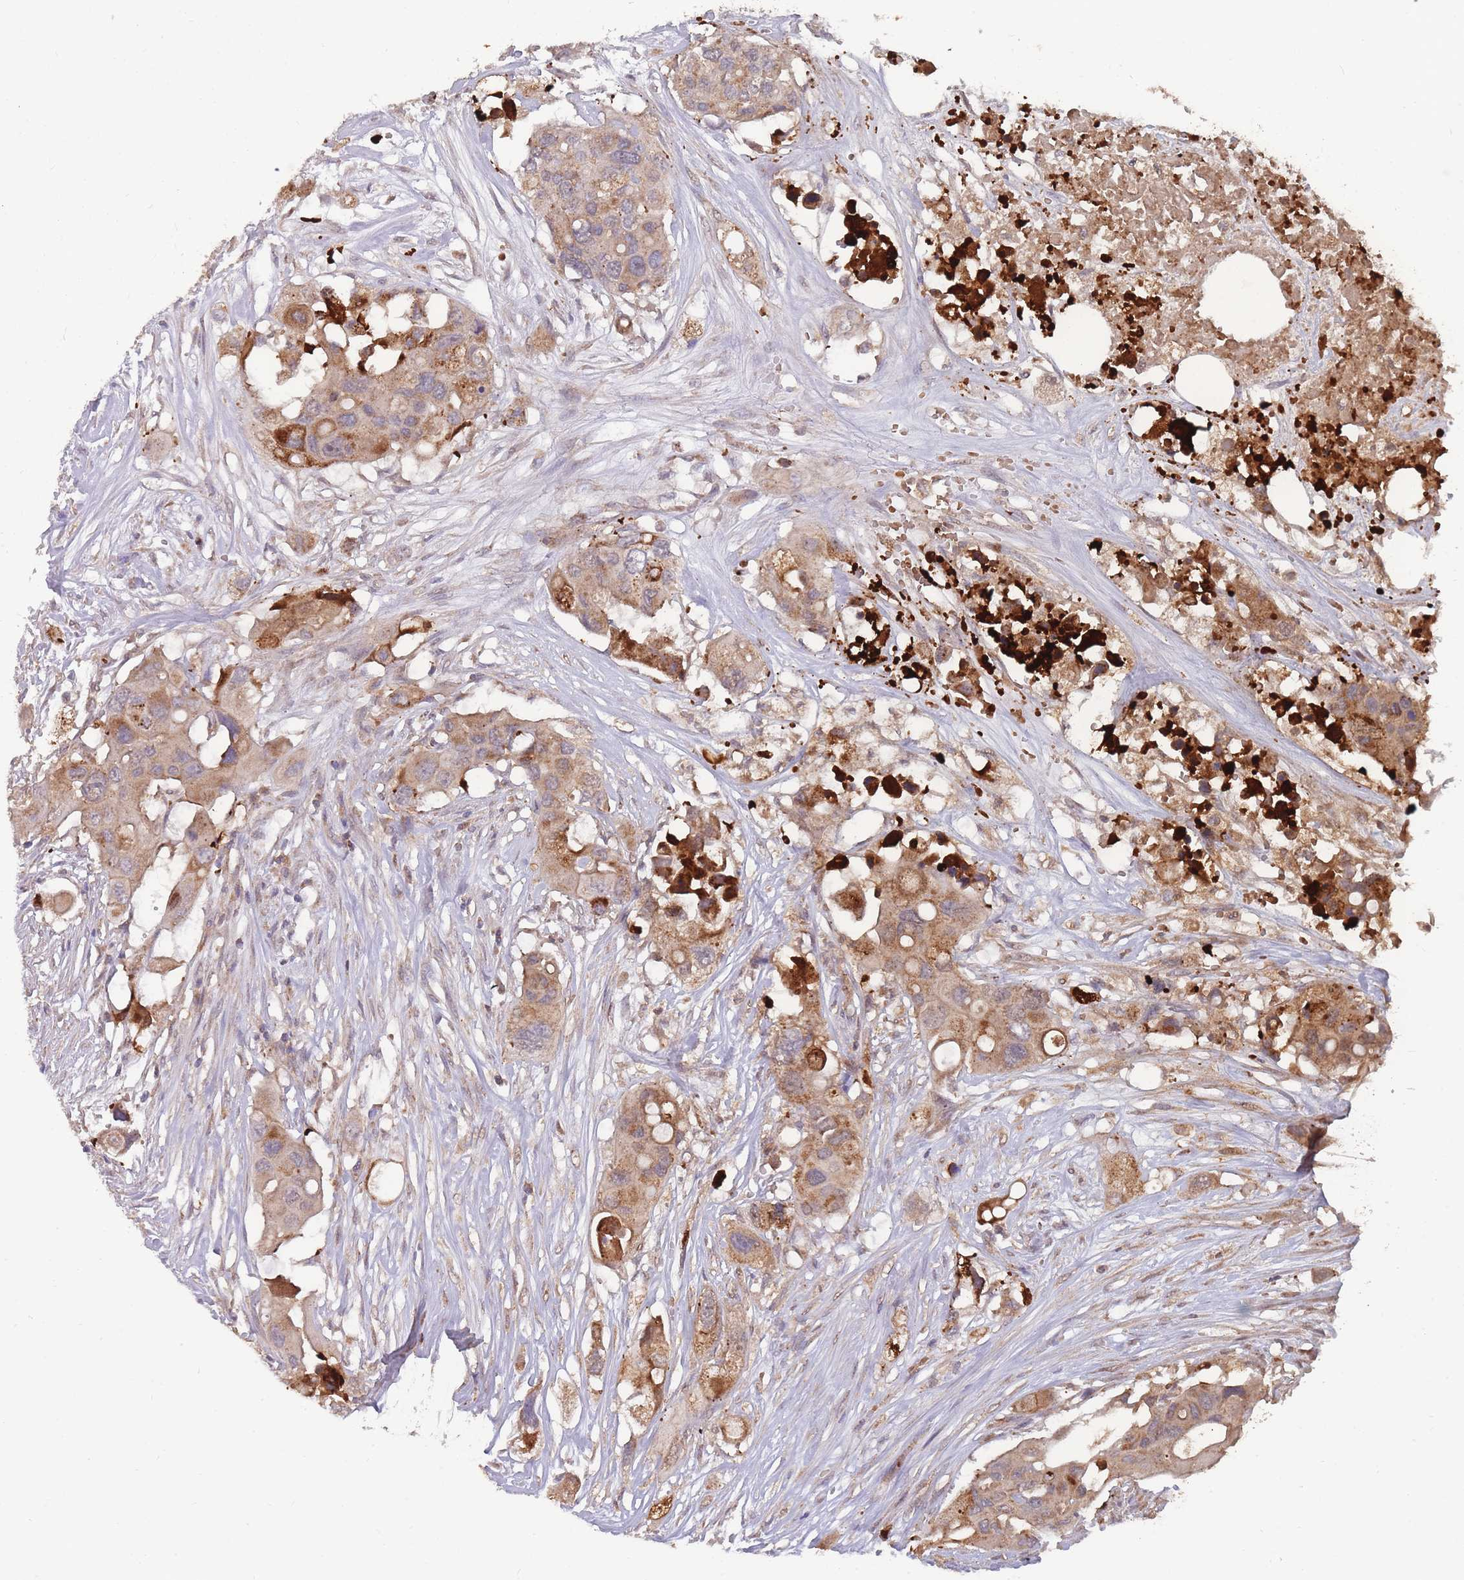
{"staining": {"intensity": "moderate", "quantity": ">75%", "location": "cytoplasmic/membranous"}, "tissue": "colorectal cancer", "cell_type": "Tumor cells", "image_type": "cancer", "snomed": [{"axis": "morphology", "description": "Adenocarcinoma, NOS"}, {"axis": "topography", "description": "Colon"}], "caption": "The image displays staining of colorectal cancer (adenocarcinoma), revealing moderate cytoplasmic/membranous protein expression (brown color) within tumor cells.", "gene": "SLC35B4", "patient": {"sex": "male", "age": 77}}